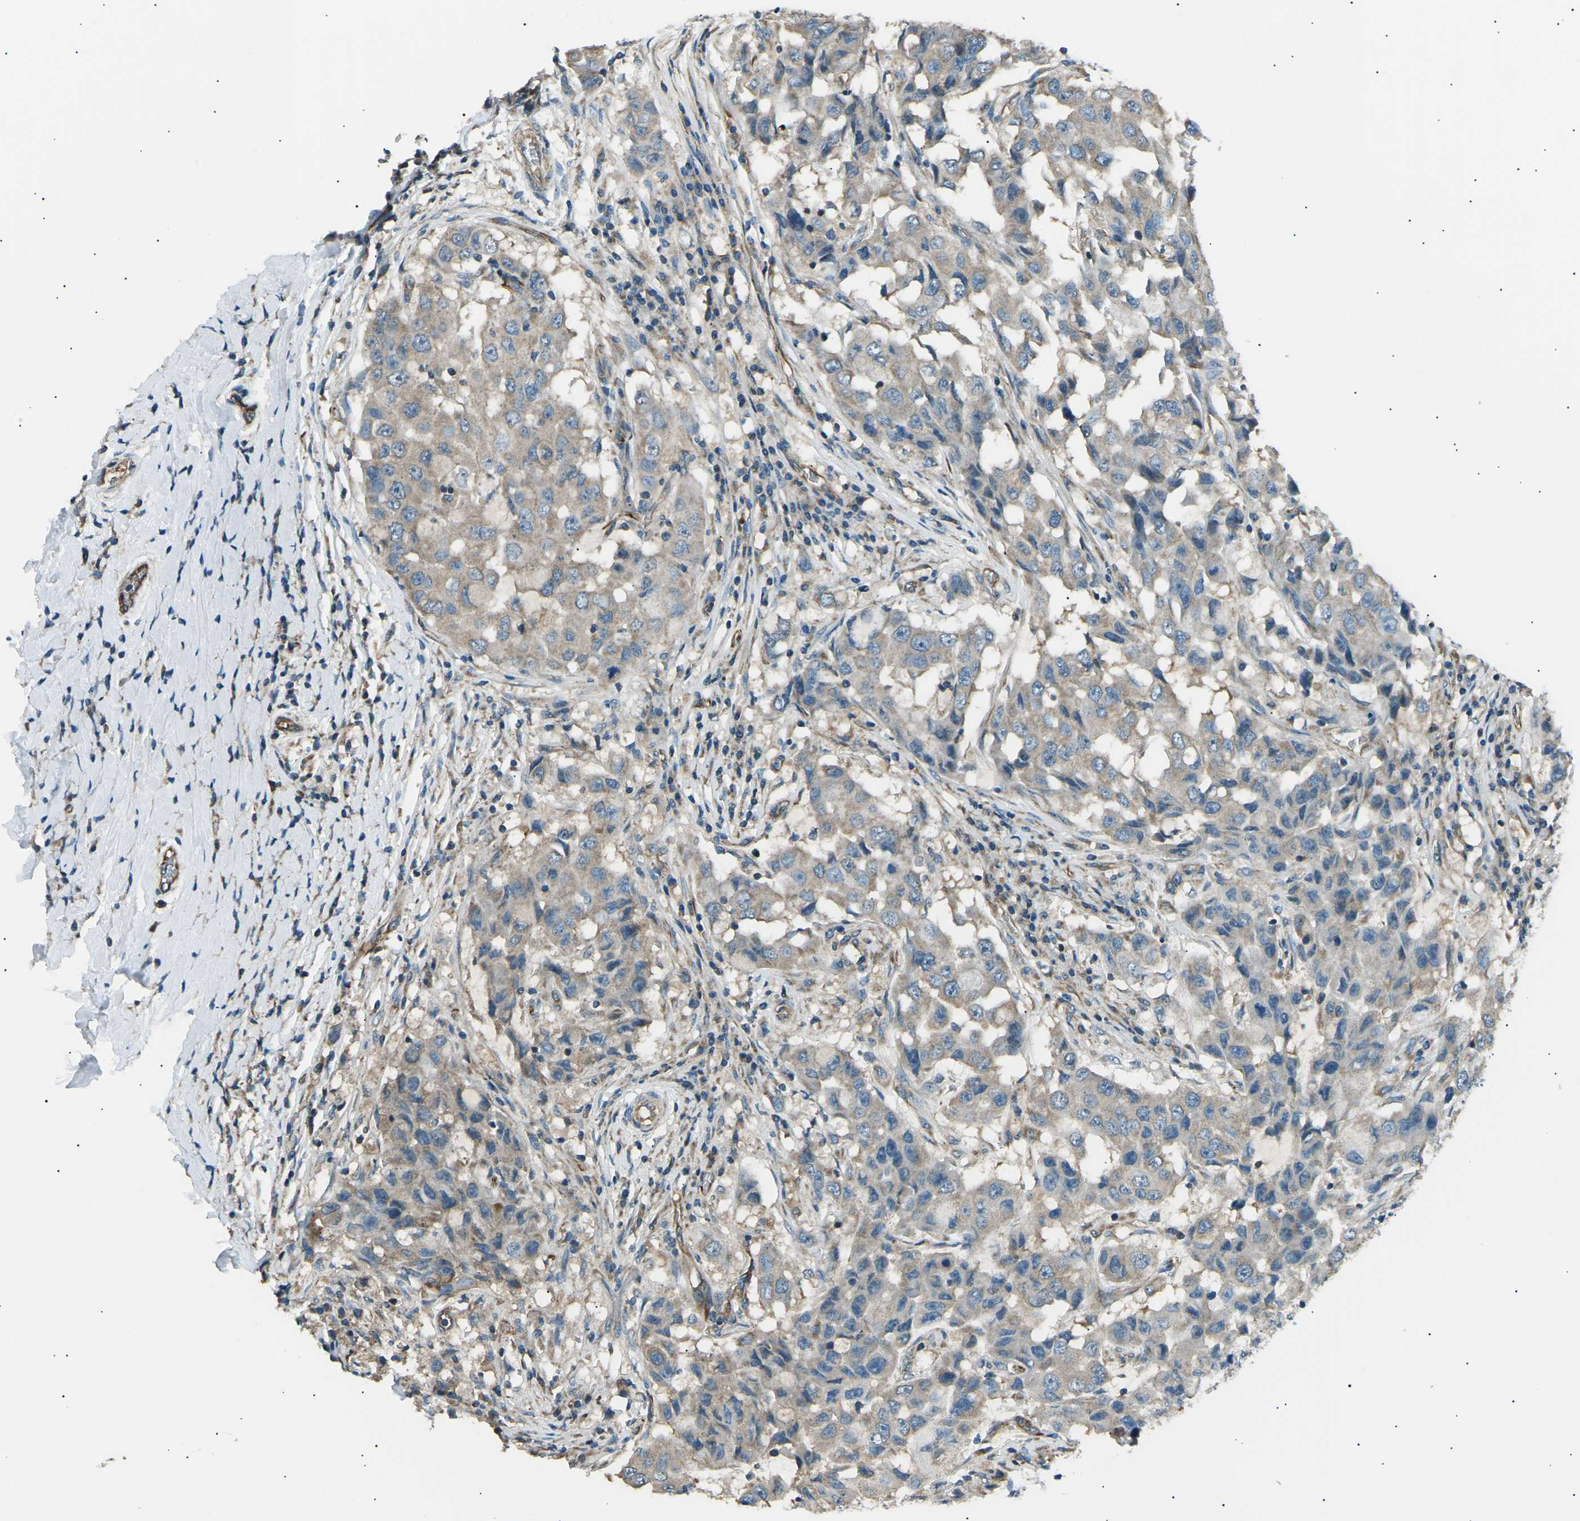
{"staining": {"intensity": "weak", "quantity": "<25%", "location": "cytoplasmic/membranous"}, "tissue": "breast cancer", "cell_type": "Tumor cells", "image_type": "cancer", "snomed": [{"axis": "morphology", "description": "Duct carcinoma"}, {"axis": "topography", "description": "Breast"}], "caption": "Immunohistochemical staining of breast cancer (invasive ductal carcinoma) shows no significant positivity in tumor cells.", "gene": "SLK", "patient": {"sex": "female", "age": 27}}